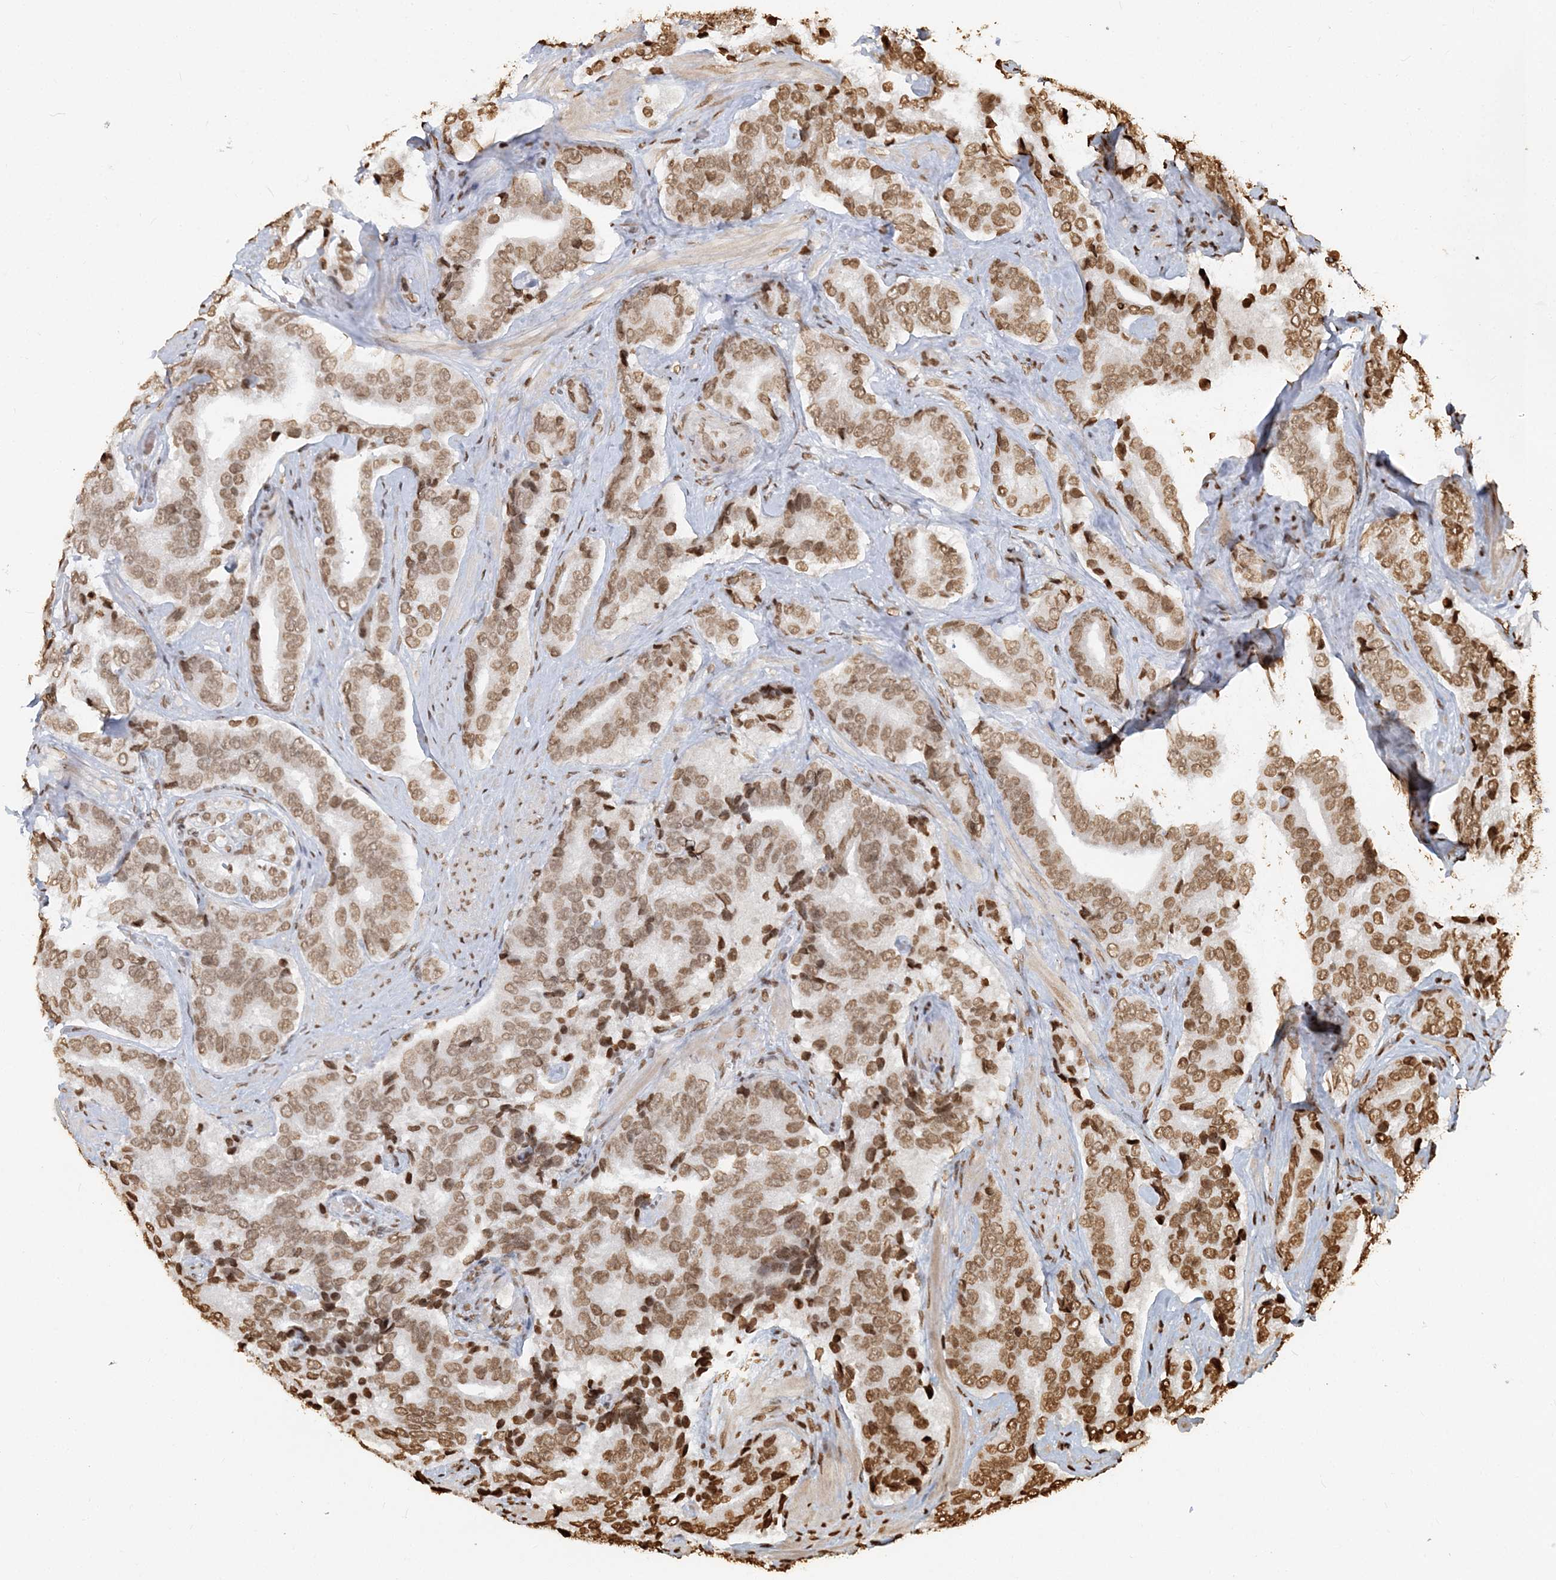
{"staining": {"intensity": "moderate", "quantity": ">75%", "location": "nuclear"}, "tissue": "prostate cancer", "cell_type": "Tumor cells", "image_type": "cancer", "snomed": [{"axis": "morphology", "description": "Adenocarcinoma, High grade"}, {"axis": "topography", "description": "Prostate"}], "caption": "Tumor cells demonstrate medium levels of moderate nuclear staining in approximately >75% of cells in human prostate cancer (adenocarcinoma (high-grade)).", "gene": "H3-3B", "patient": {"sex": "male", "age": 60}}